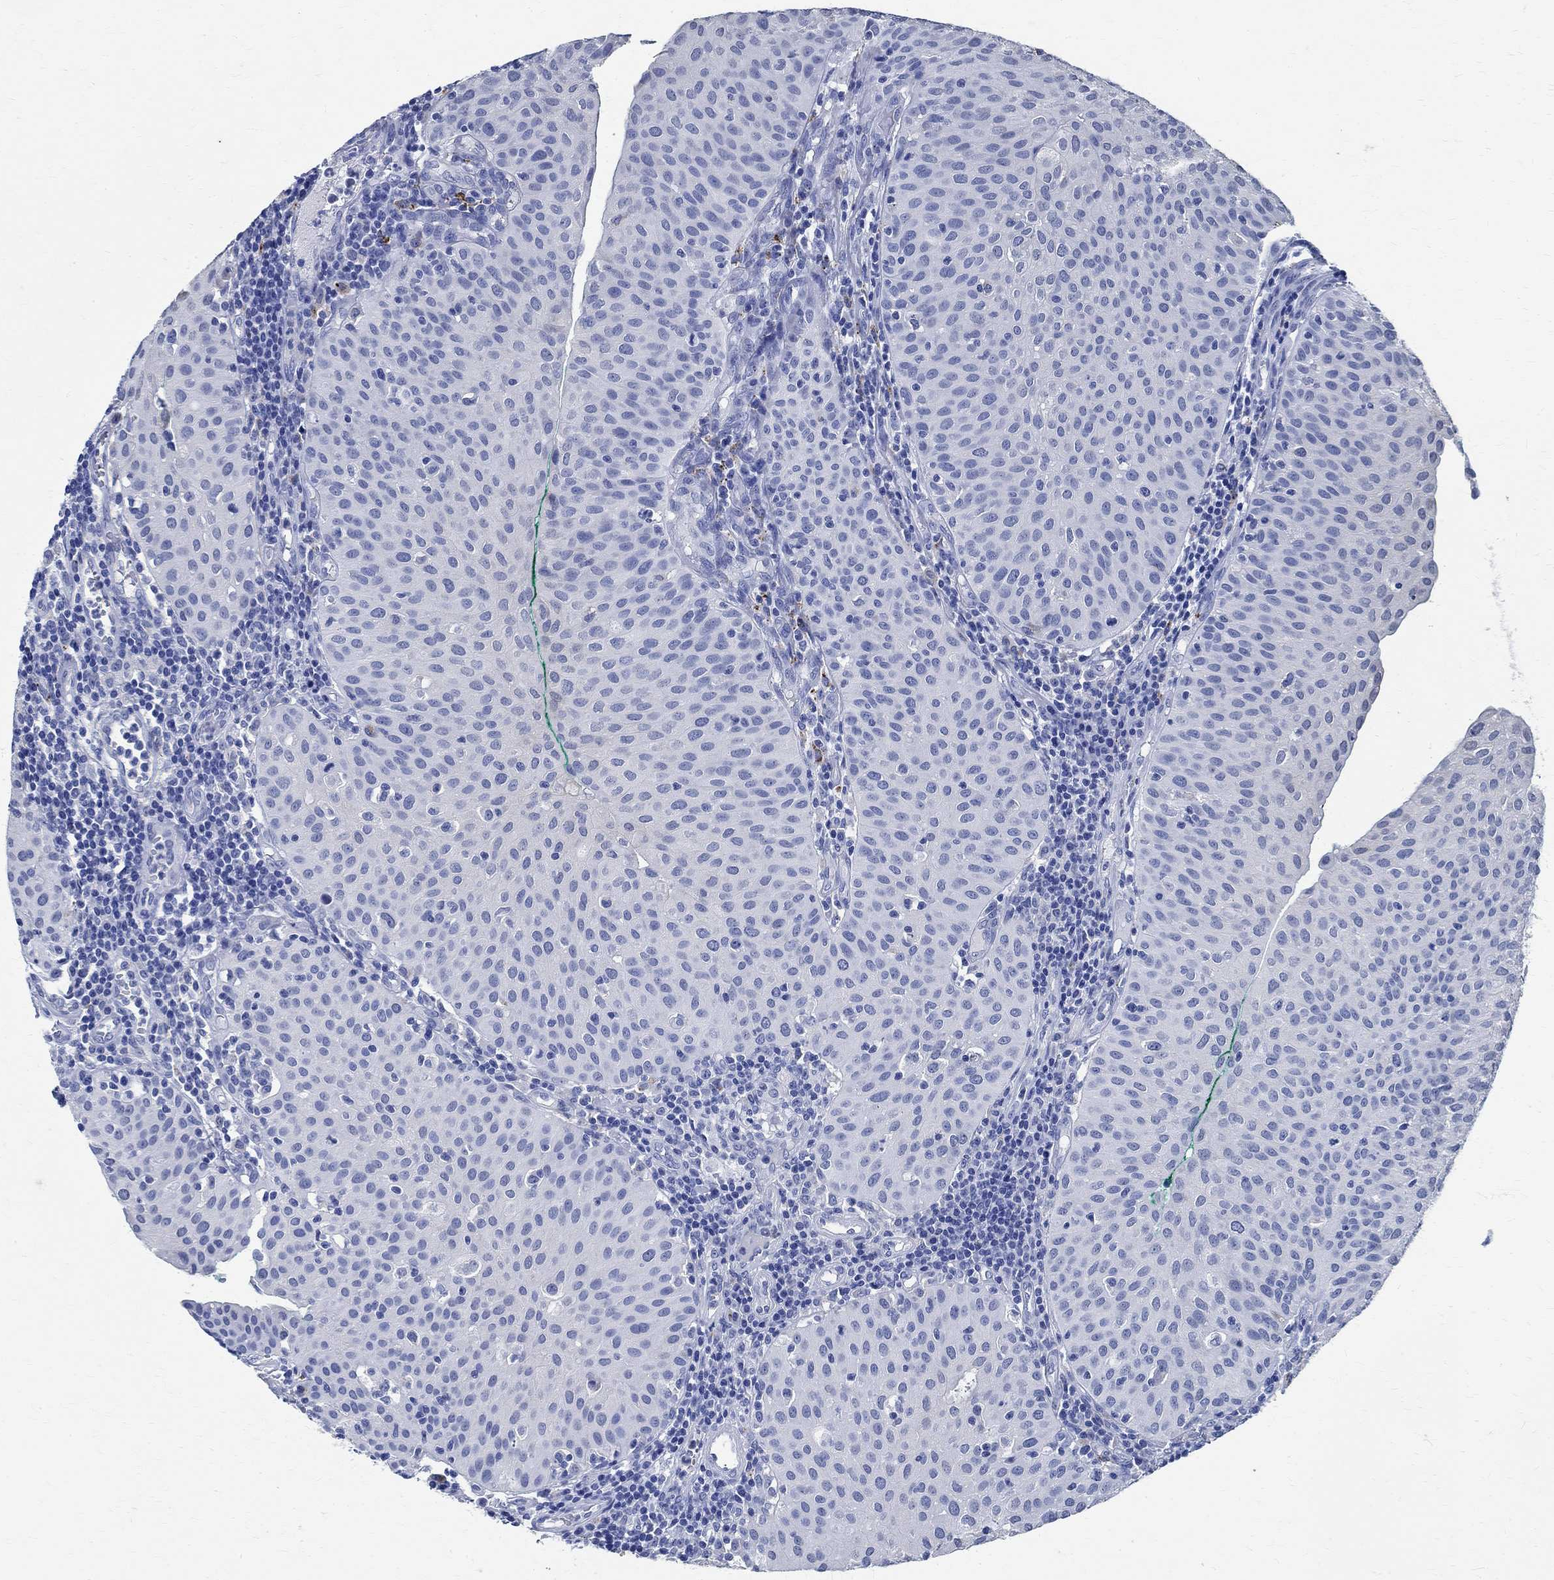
{"staining": {"intensity": "negative", "quantity": "none", "location": "none"}, "tissue": "urothelial cancer", "cell_type": "Tumor cells", "image_type": "cancer", "snomed": [{"axis": "morphology", "description": "Urothelial carcinoma, Low grade"}, {"axis": "topography", "description": "Urinary bladder"}], "caption": "Tumor cells are negative for brown protein staining in urothelial cancer. (DAB (3,3'-diaminobenzidine) immunohistochemistry visualized using brightfield microscopy, high magnification).", "gene": "TMEM221", "patient": {"sex": "male", "age": 54}}